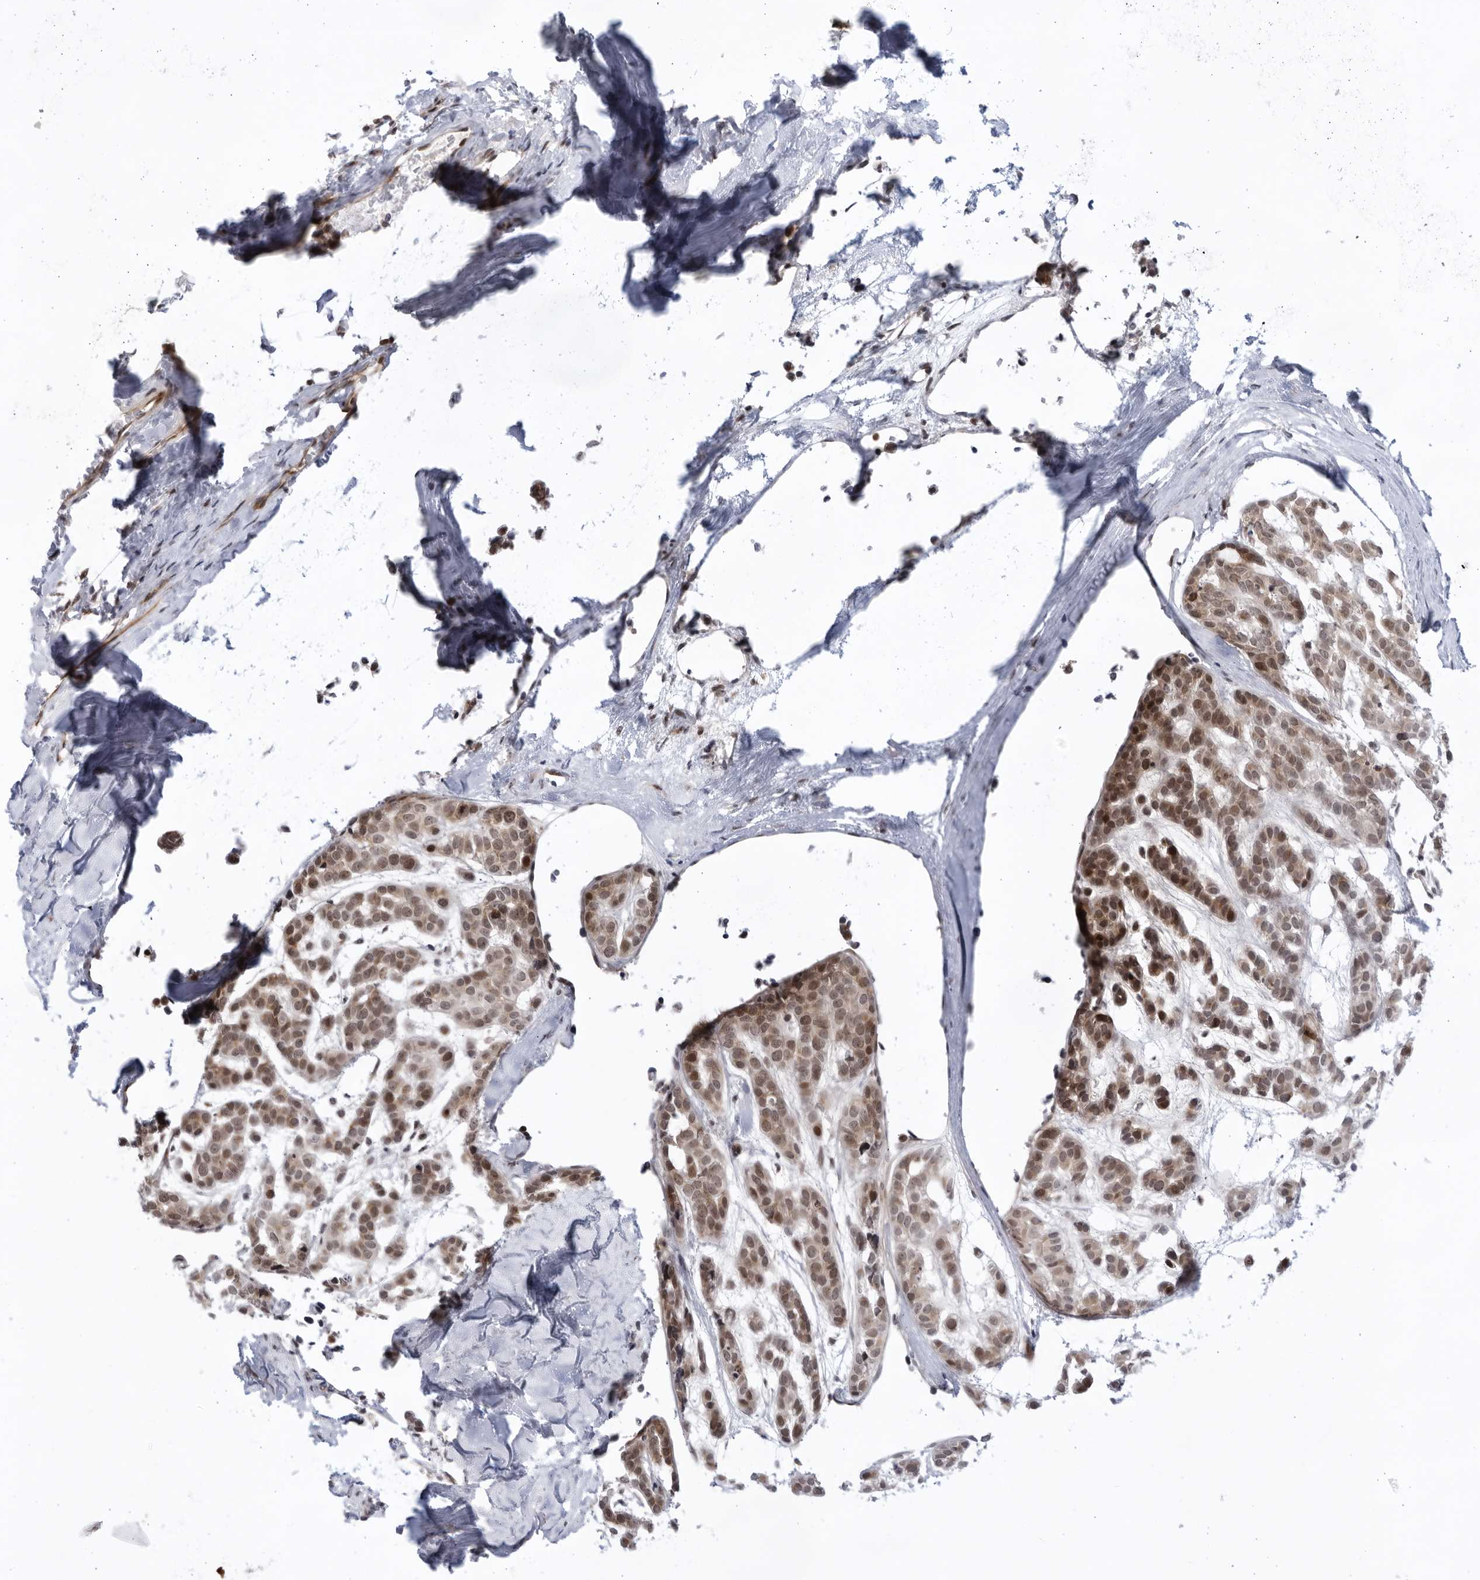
{"staining": {"intensity": "moderate", "quantity": ">75%", "location": "cytoplasmic/membranous,nuclear"}, "tissue": "head and neck cancer", "cell_type": "Tumor cells", "image_type": "cancer", "snomed": [{"axis": "morphology", "description": "Adenocarcinoma, NOS"}, {"axis": "morphology", "description": "Adenoma, NOS"}, {"axis": "topography", "description": "Head-Neck"}], "caption": "Head and neck cancer stained with DAB immunohistochemistry (IHC) reveals medium levels of moderate cytoplasmic/membranous and nuclear positivity in about >75% of tumor cells.", "gene": "ITGB3BP", "patient": {"sex": "female", "age": 55}}